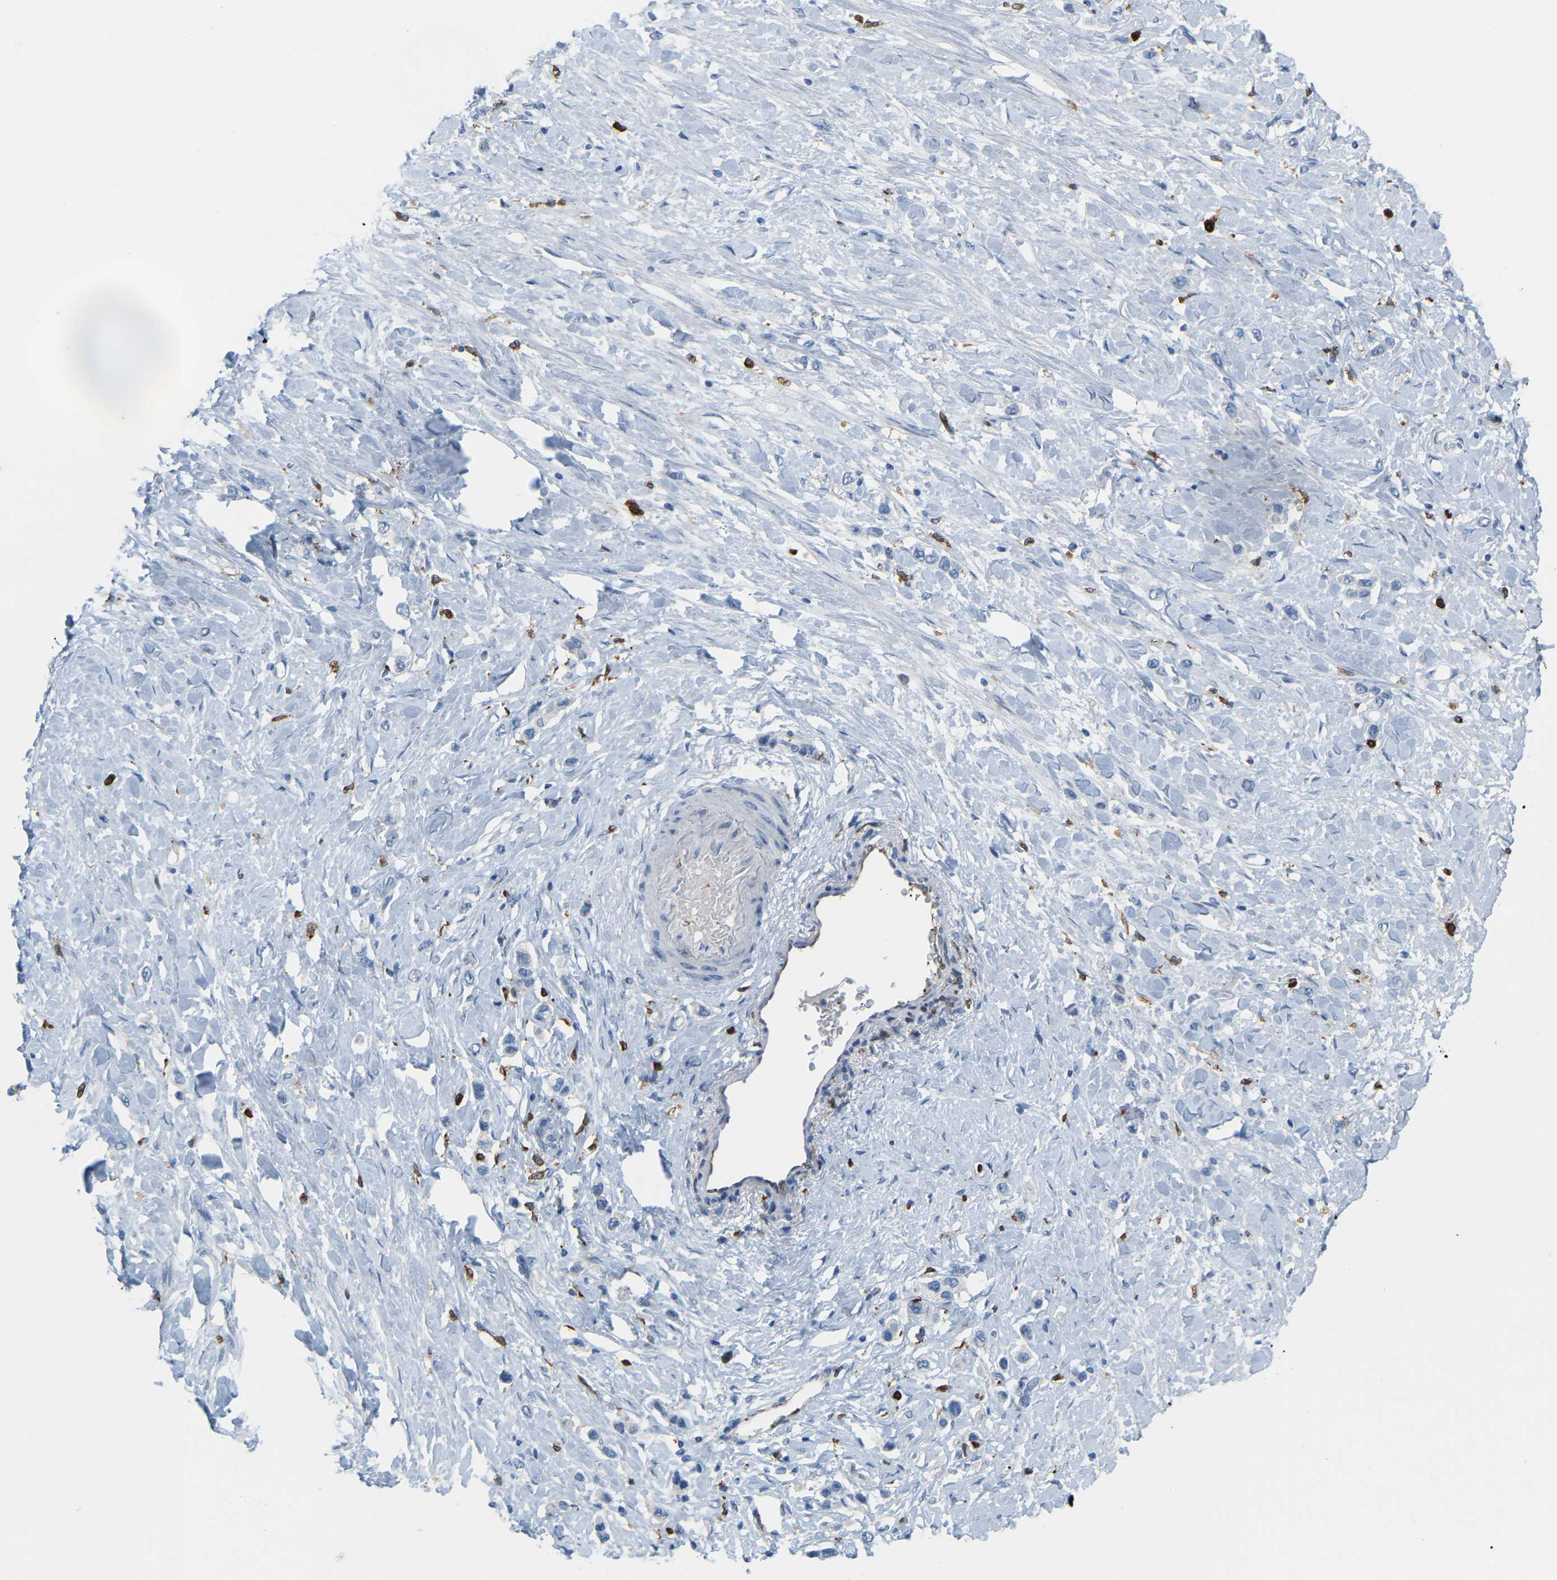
{"staining": {"intensity": "weak", "quantity": "<25%", "location": "cytoplasmic/membranous"}, "tissue": "stomach cancer", "cell_type": "Tumor cells", "image_type": "cancer", "snomed": [{"axis": "morphology", "description": "Adenocarcinoma, NOS"}, {"axis": "topography", "description": "Stomach"}], "caption": "High power microscopy photomicrograph of an immunohistochemistry histopathology image of stomach adenocarcinoma, revealing no significant staining in tumor cells.", "gene": "PTGS1", "patient": {"sex": "female", "age": 65}}